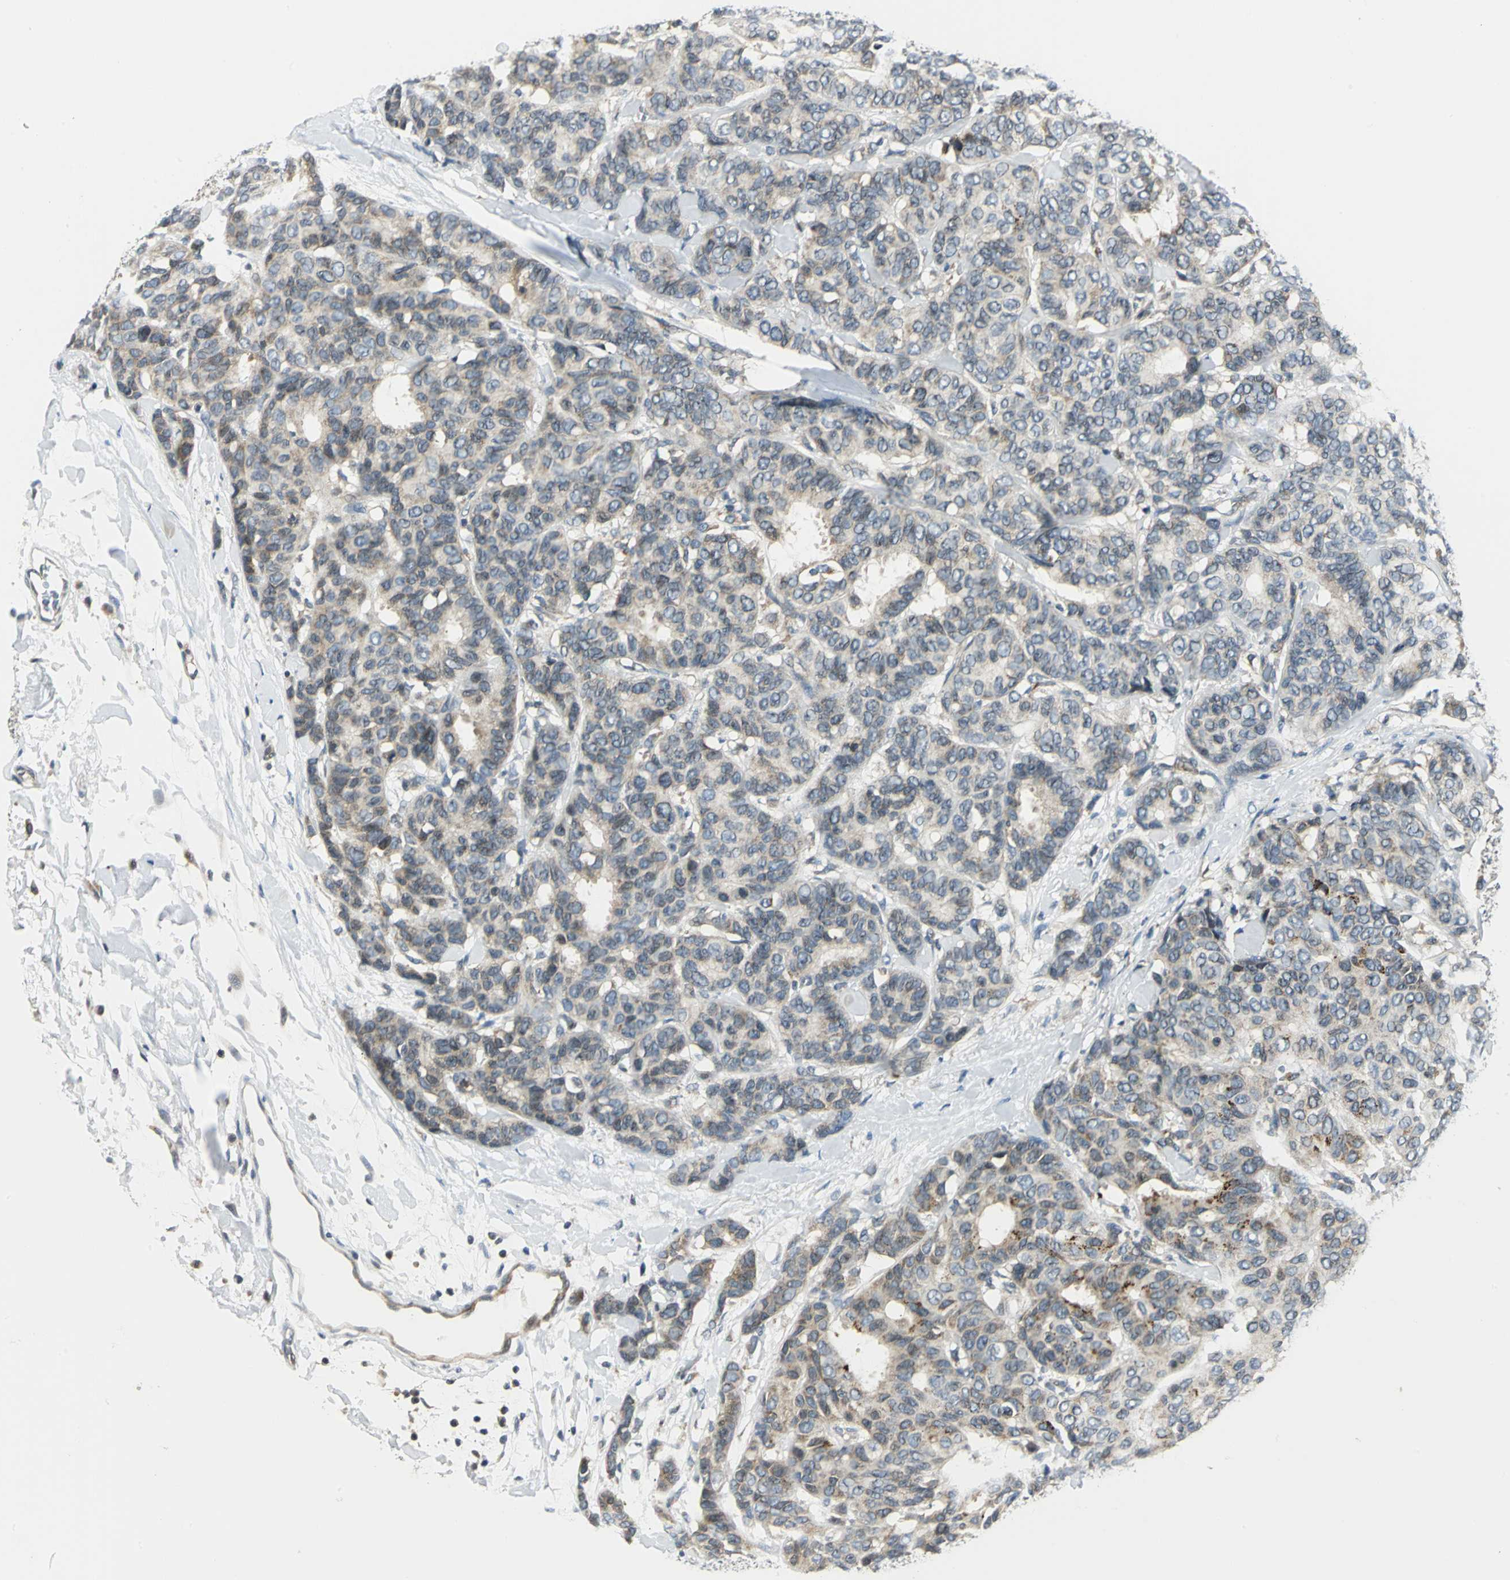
{"staining": {"intensity": "moderate", "quantity": "25%-75%", "location": "cytoplasmic/membranous"}, "tissue": "breast cancer", "cell_type": "Tumor cells", "image_type": "cancer", "snomed": [{"axis": "morphology", "description": "Duct carcinoma"}, {"axis": "topography", "description": "Breast"}], "caption": "A histopathology image of breast cancer stained for a protein demonstrates moderate cytoplasmic/membranous brown staining in tumor cells. Using DAB (brown) and hematoxylin (blue) stains, captured at high magnification using brightfield microscopy.", "gene": "USP40", "patient": {"sex": "female", "age": 87}}